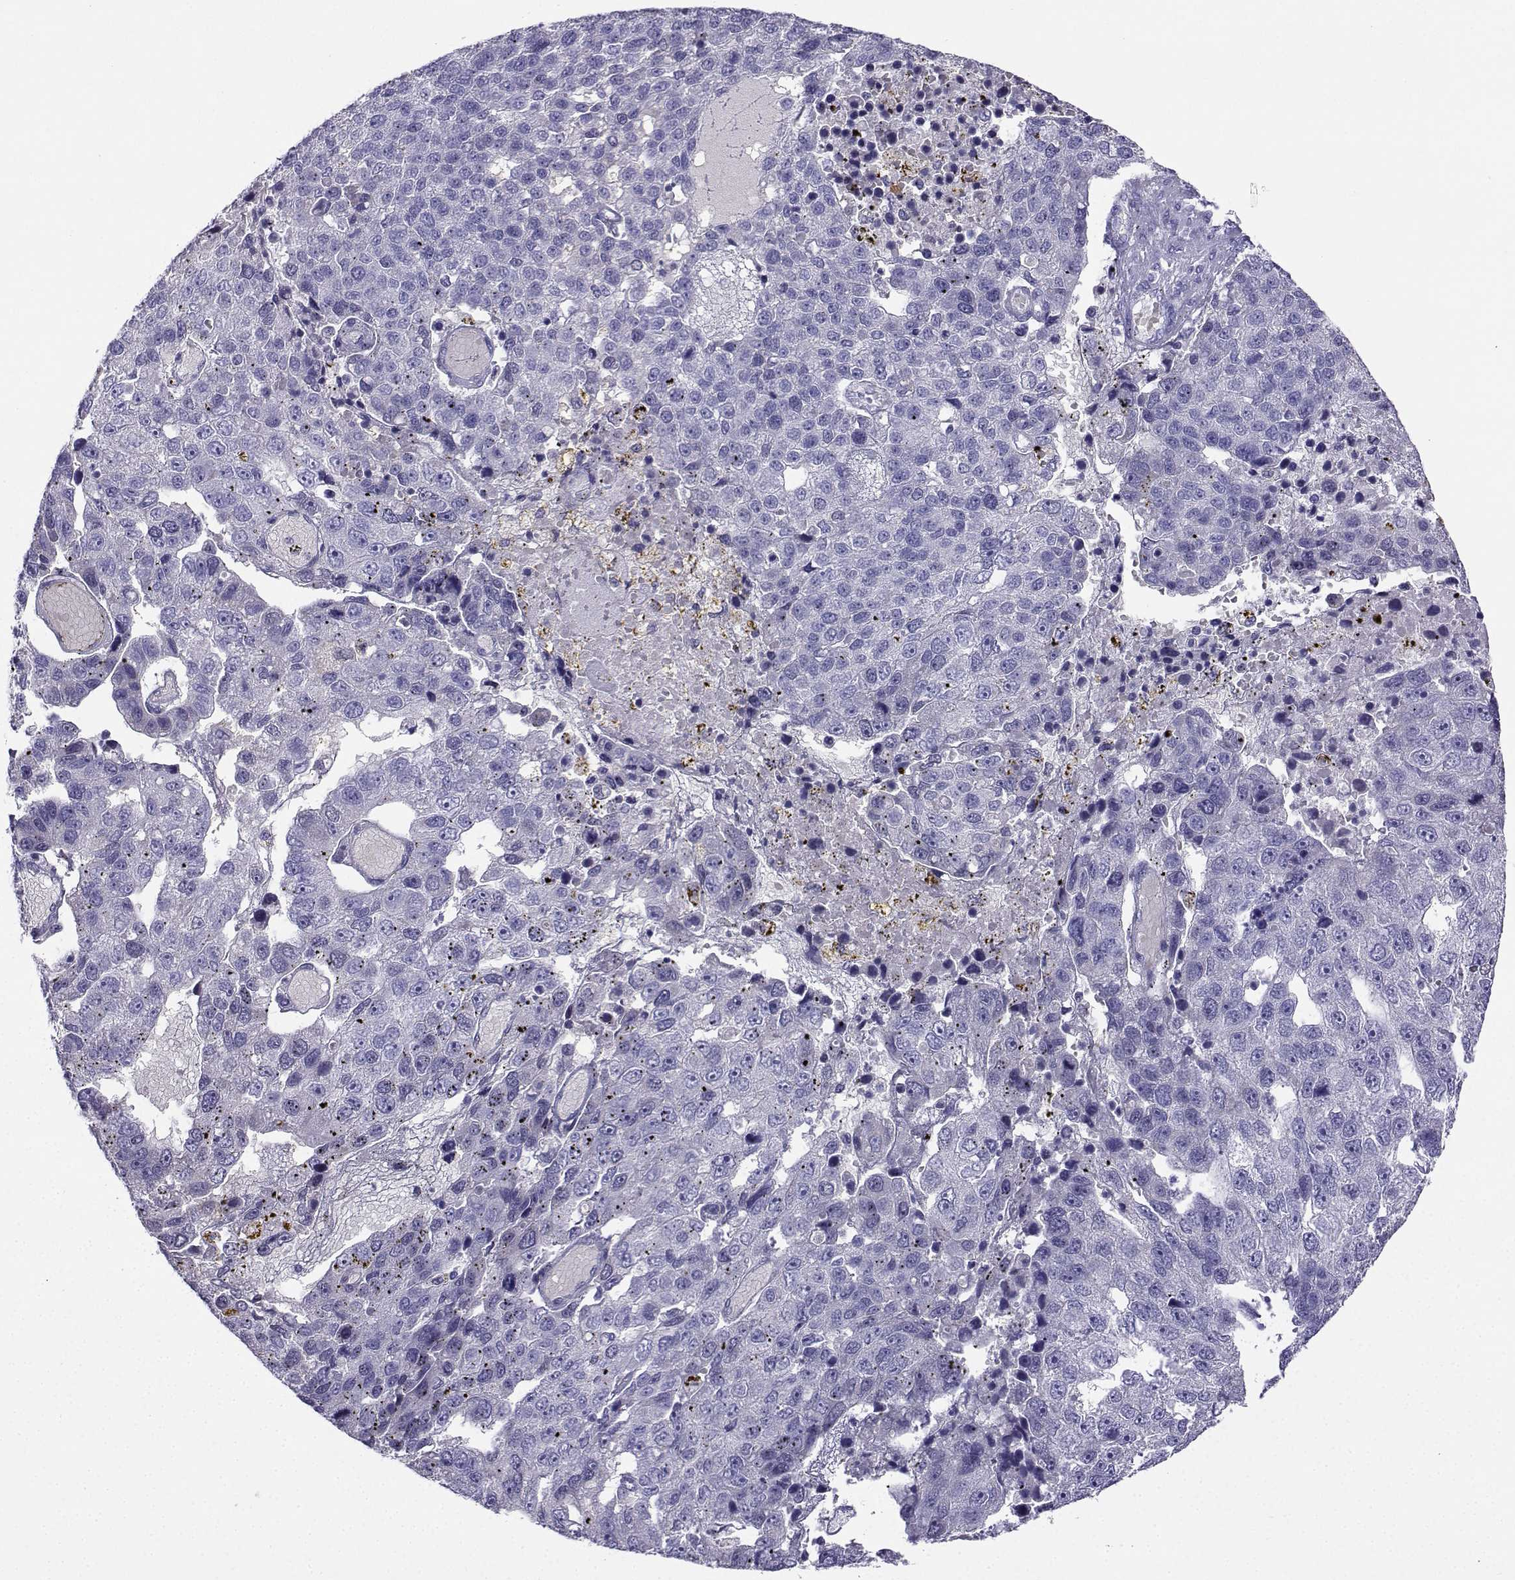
{"staining": {"intensity": "negative", "quantity": "none", "location": "none"}, "tissue": "pancreatic cancer", "cell_type": "Tumor cells", "image_type": "cancer", "snomed": [{"axis": "morphology", "description": "Adenocarcinoma, NOS"}, {"axis": "topography", "description": "Pancreas"}], "caption": "High power microscopy micrograph of an IHC image of adenocarcinoma (pancreatic), revealing no significant expression in tumor cells.", "gene": "LINGO1", "patient": {"sex": "female", "age": 61}}